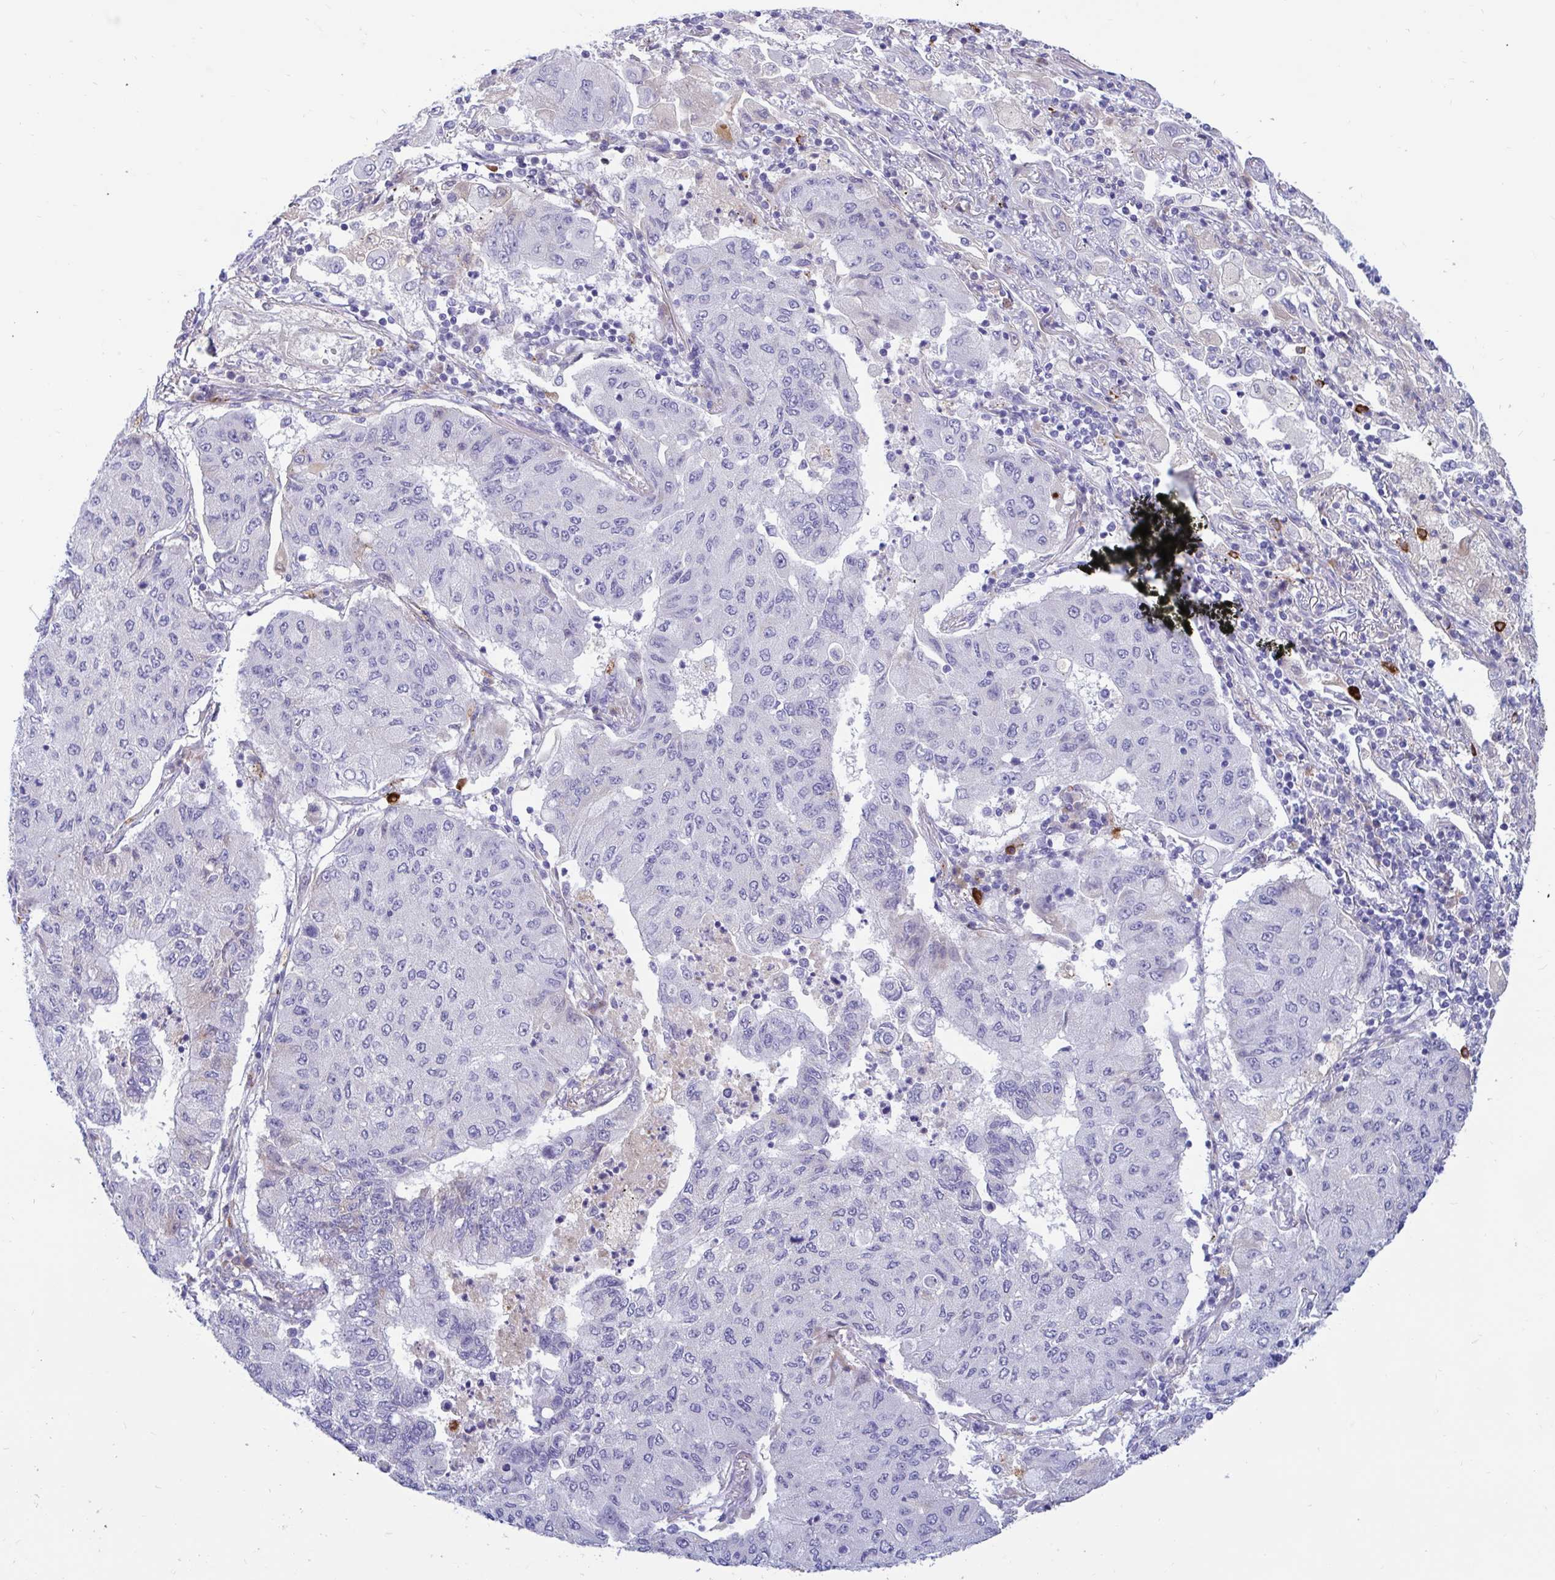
{"staining": {"intensity": "negative", "quantity": "none", "location": "none"}, "tissue": "lung cancer", "cell_type": "Tumor cells", "image_type": "cancer", "snomed": [{"axis": "morphology", "description": "Squamous cell carcinoma, NOS"}, {"axis": "topography", "description": "Lung"}], "caption": "Squamous cell carcinoma (lung) stained for a protein using IHC shows no expression tumor cells.", "gene": "FAM219B", "patient": {"sex": "male", "age": 74}}